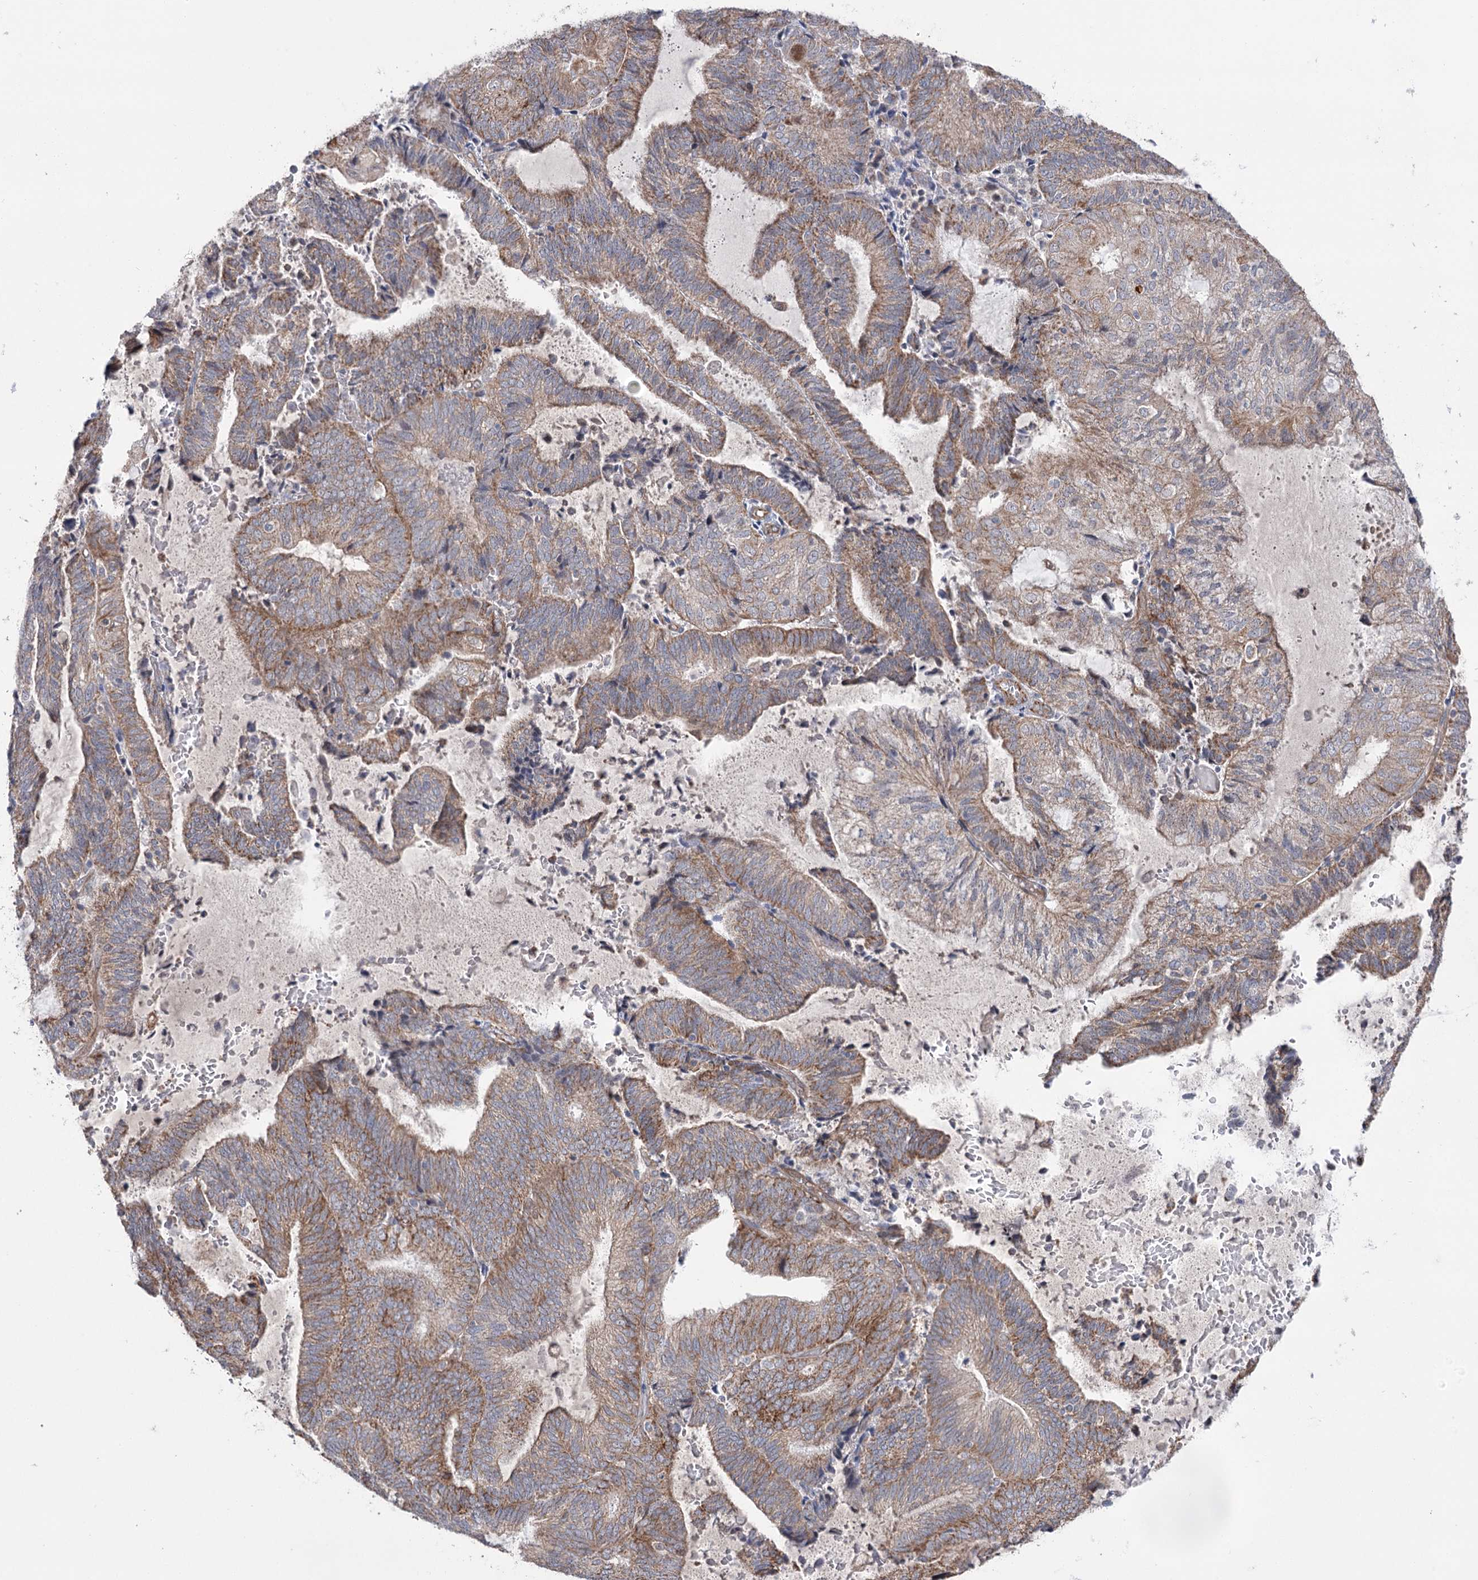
{"staining": {"intensity": "moderate", "quantity": ">75%", "location": "cytoplasmic/membranous"}, "tissue": "endometrial cancer", "cell_type": "Tumor cells", "image_type": "cancer", "snomed": [{"axis": "morphology", "description": "Adenocarcinoma, NOS"}, {"axis": "topography", "description": "Endometrium"}], "caption": "IHC (DAB) staining of adenocarcinoma (endometrial) shows moderate cytoplasmic/membranous protein positivity in approximately >75% of tumor cells.", "gene": "ECHDC3", "patient": {"sex": "female", "age": 81}}